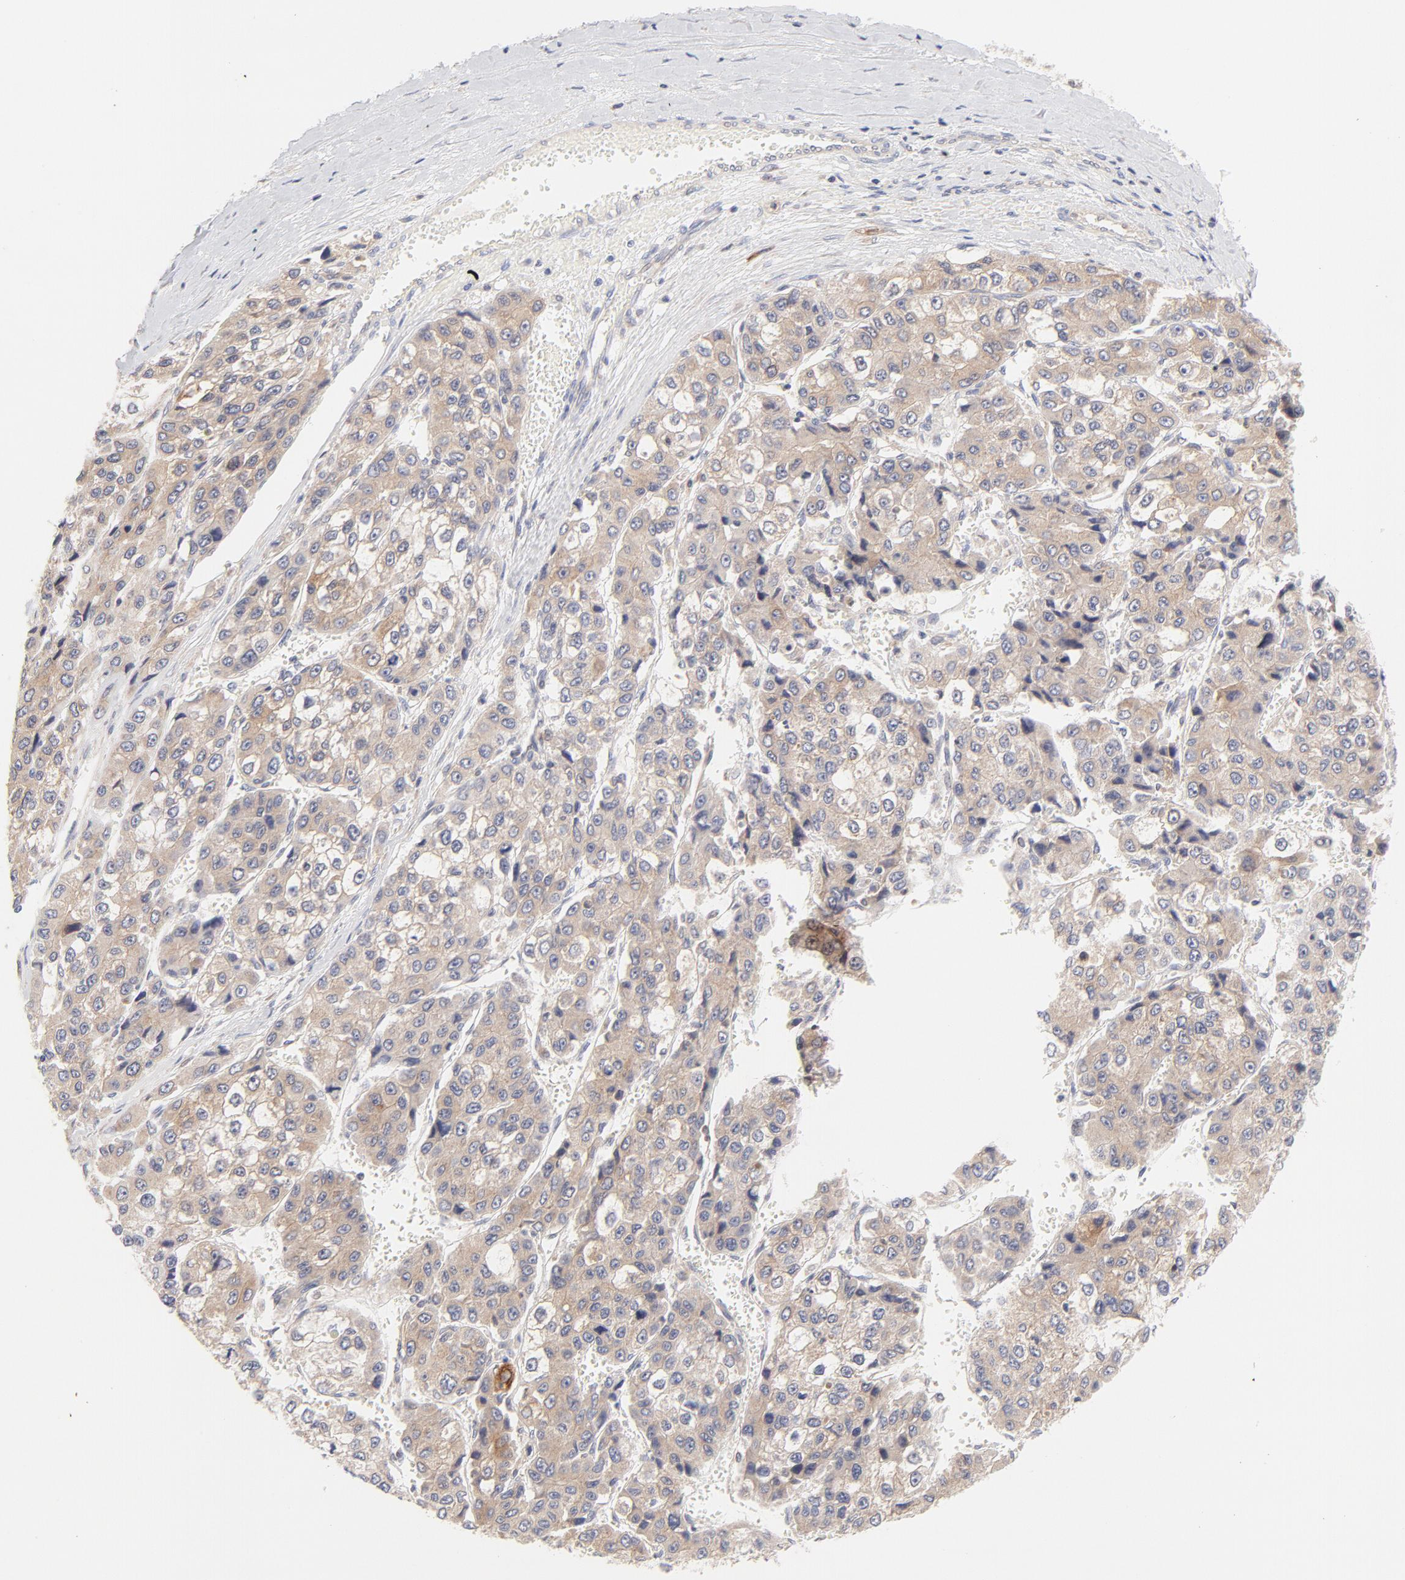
{"staining": {"intensity": "weak", "quantity": ">75%", "location": "cytoplasmic/membranous"}, "tissue": "liver cancer", "cell_type": "Tumor cells", "image_type": "cancer", "snomed": [{"axis": "morphology", "description": "Carcinoma, Hepatocellular, NOS"}, {"axis": "topography", "description": "Liver"}], "caption": "Tumor cells display low levels of weak cytoplasmic/membranous positivity in about >75% of cells in liver cancer.", "gene": "RPS6KA1", "patient": {"sex": "female", "age": 66}}